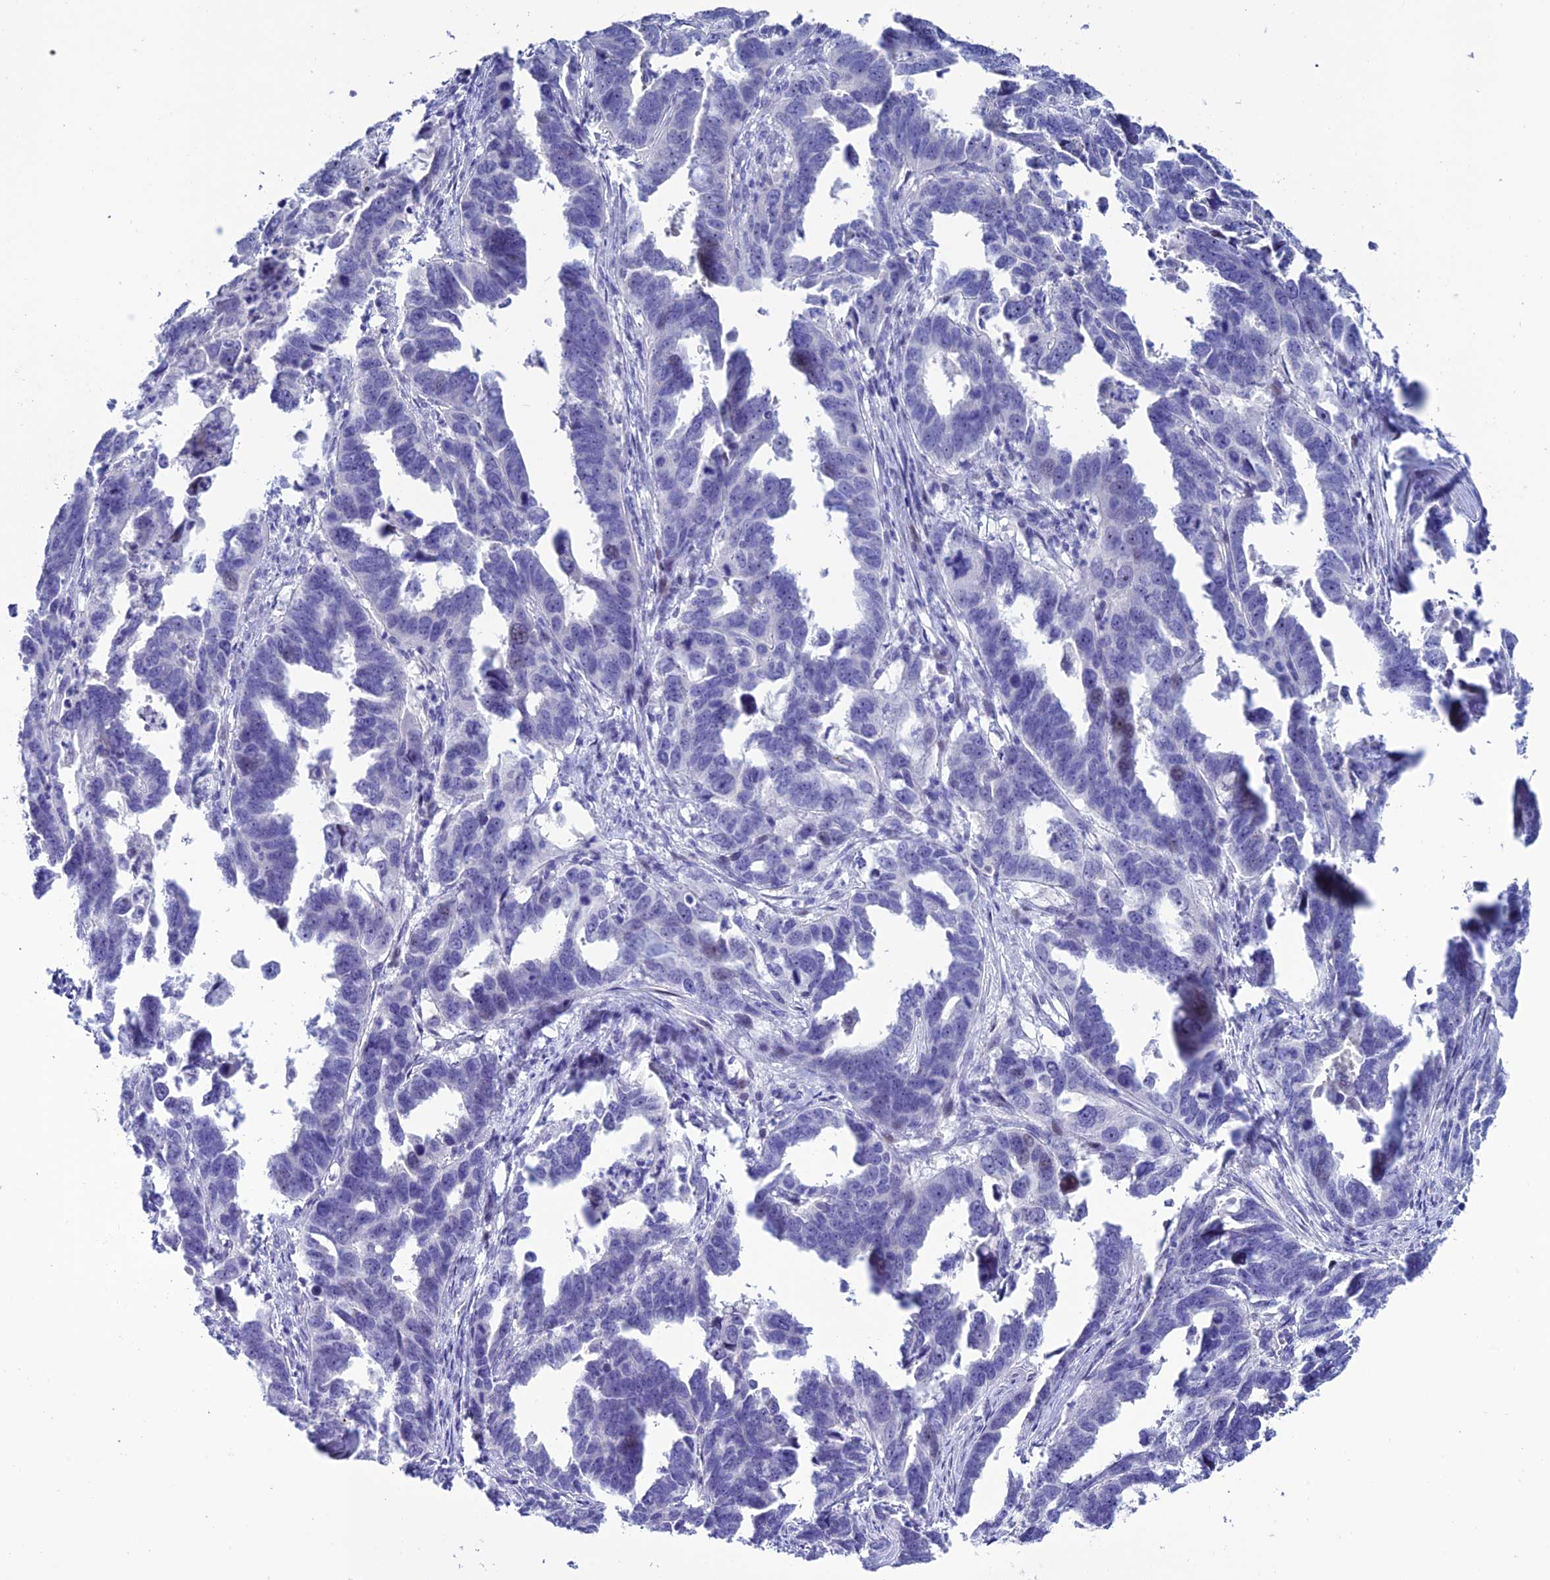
{"staining": {"intensity": "negative", "quantity": "none", "location": "none"}, "tissue": "endometrial cancer", "cell_type": "Tumor cells", "image_type": "cancer", "snomed": [{"axis": "morphology", "description": "Adenocarcinoma, NOS"}, {"axis": "topography", "description": "Endometrium"}], "caption": "The histopathology image reveals no significant positivity in tumor cells of endometrial adenocarcinoma.", "gene": "SLC10A1", "patient": {"sex": "female", "age": 65}}